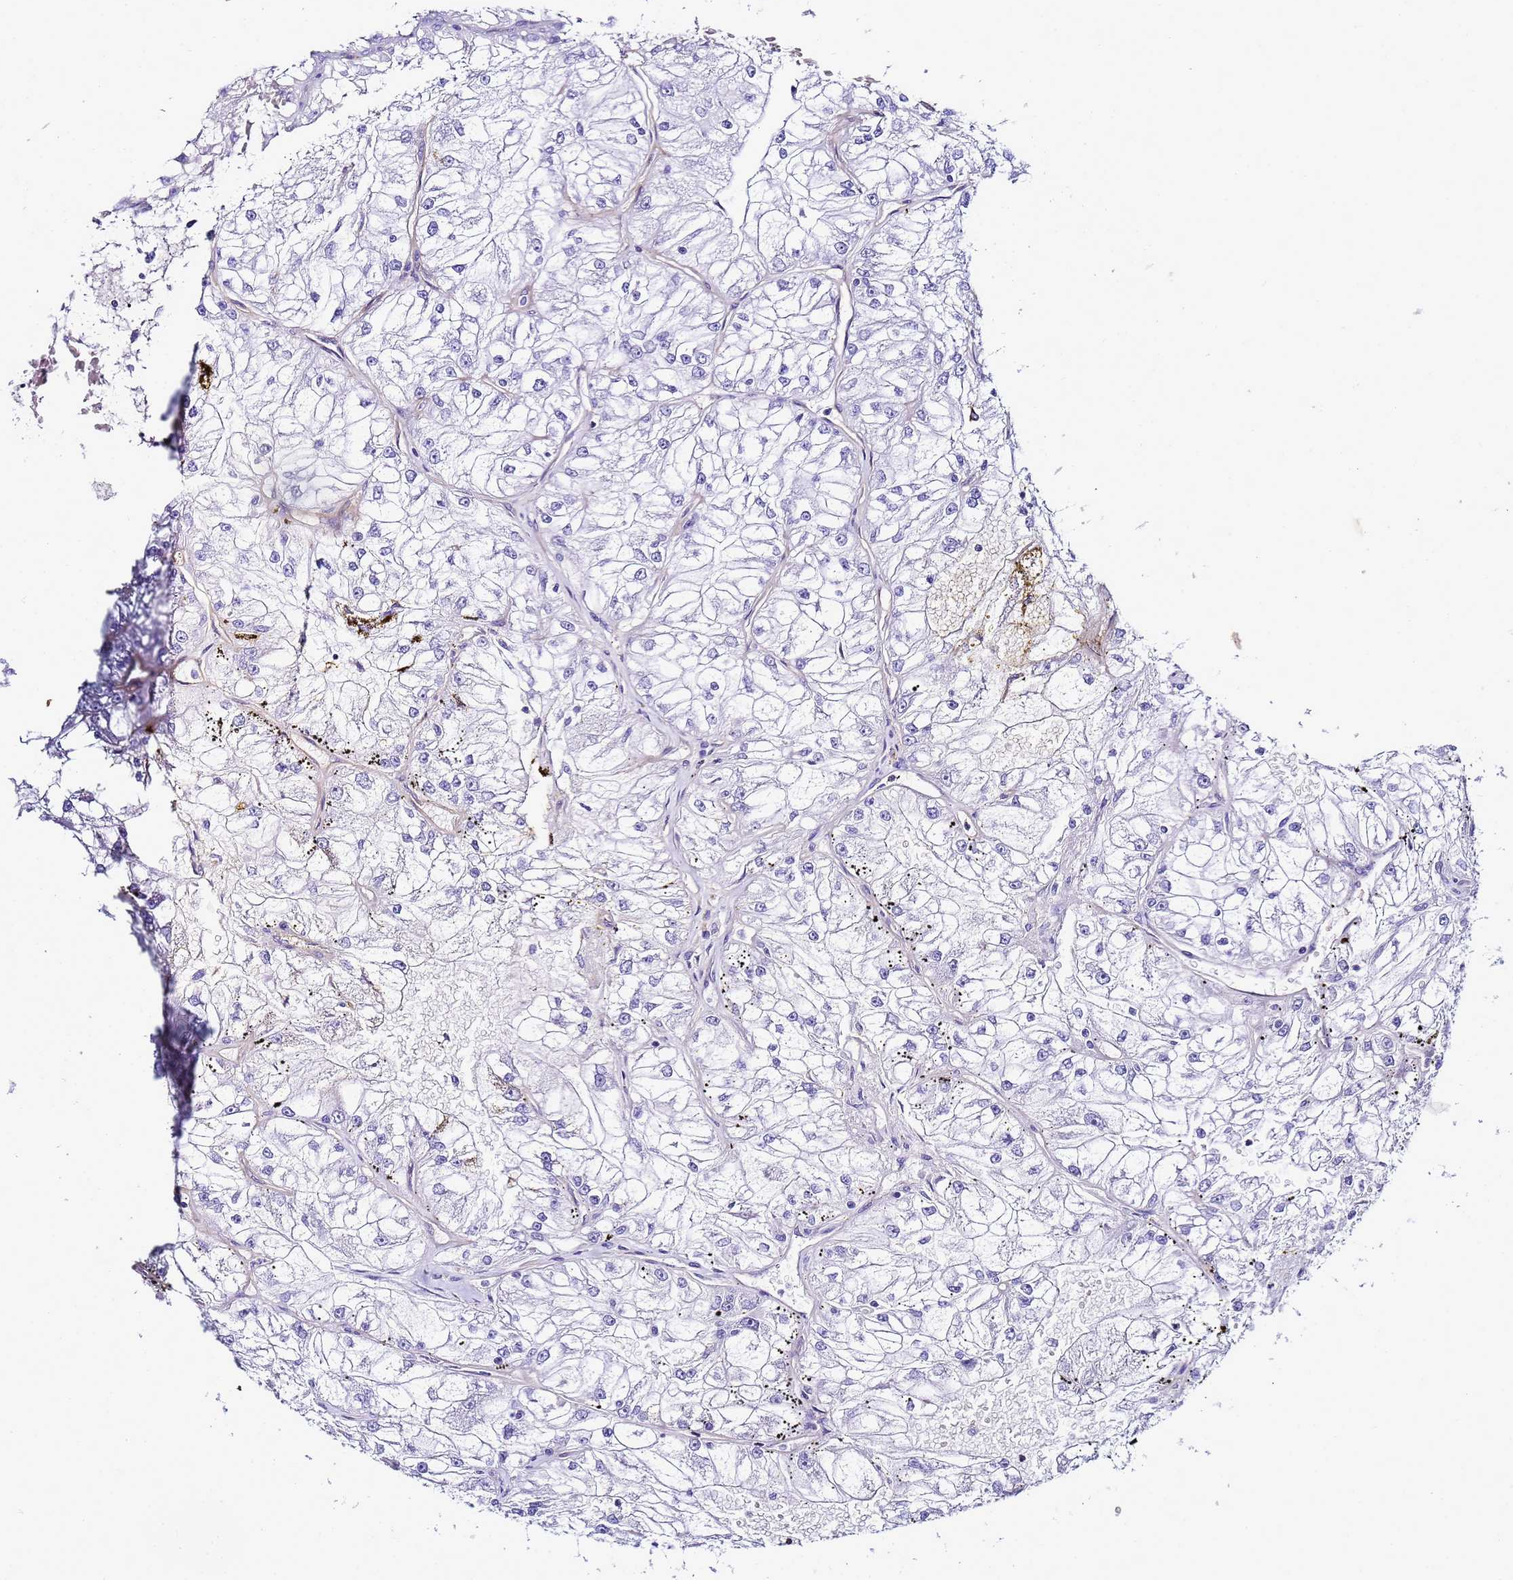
{"staining": {"intensity": "negative", "quantity": "none", "location": "none"}, "tissue": "renal cancer", "cell_type": "Tumor cells", "image_type": "cancer", "snomed": [{"axis": "morphology", "description": "Adenocarcinoma, NOS"}, {"axis": "topography", "description": "Kidney"}], "caption": "Immunohistochemical staining of human renal cancer (adenocarcinoma) reveals no significant staining in tumor cells. The staining is performed using DAB brown chromogen with nuclei counter-stained in using hematoxylin.", "gene": "FAM166B", "patient": {"sex": "female", "age": 72}}